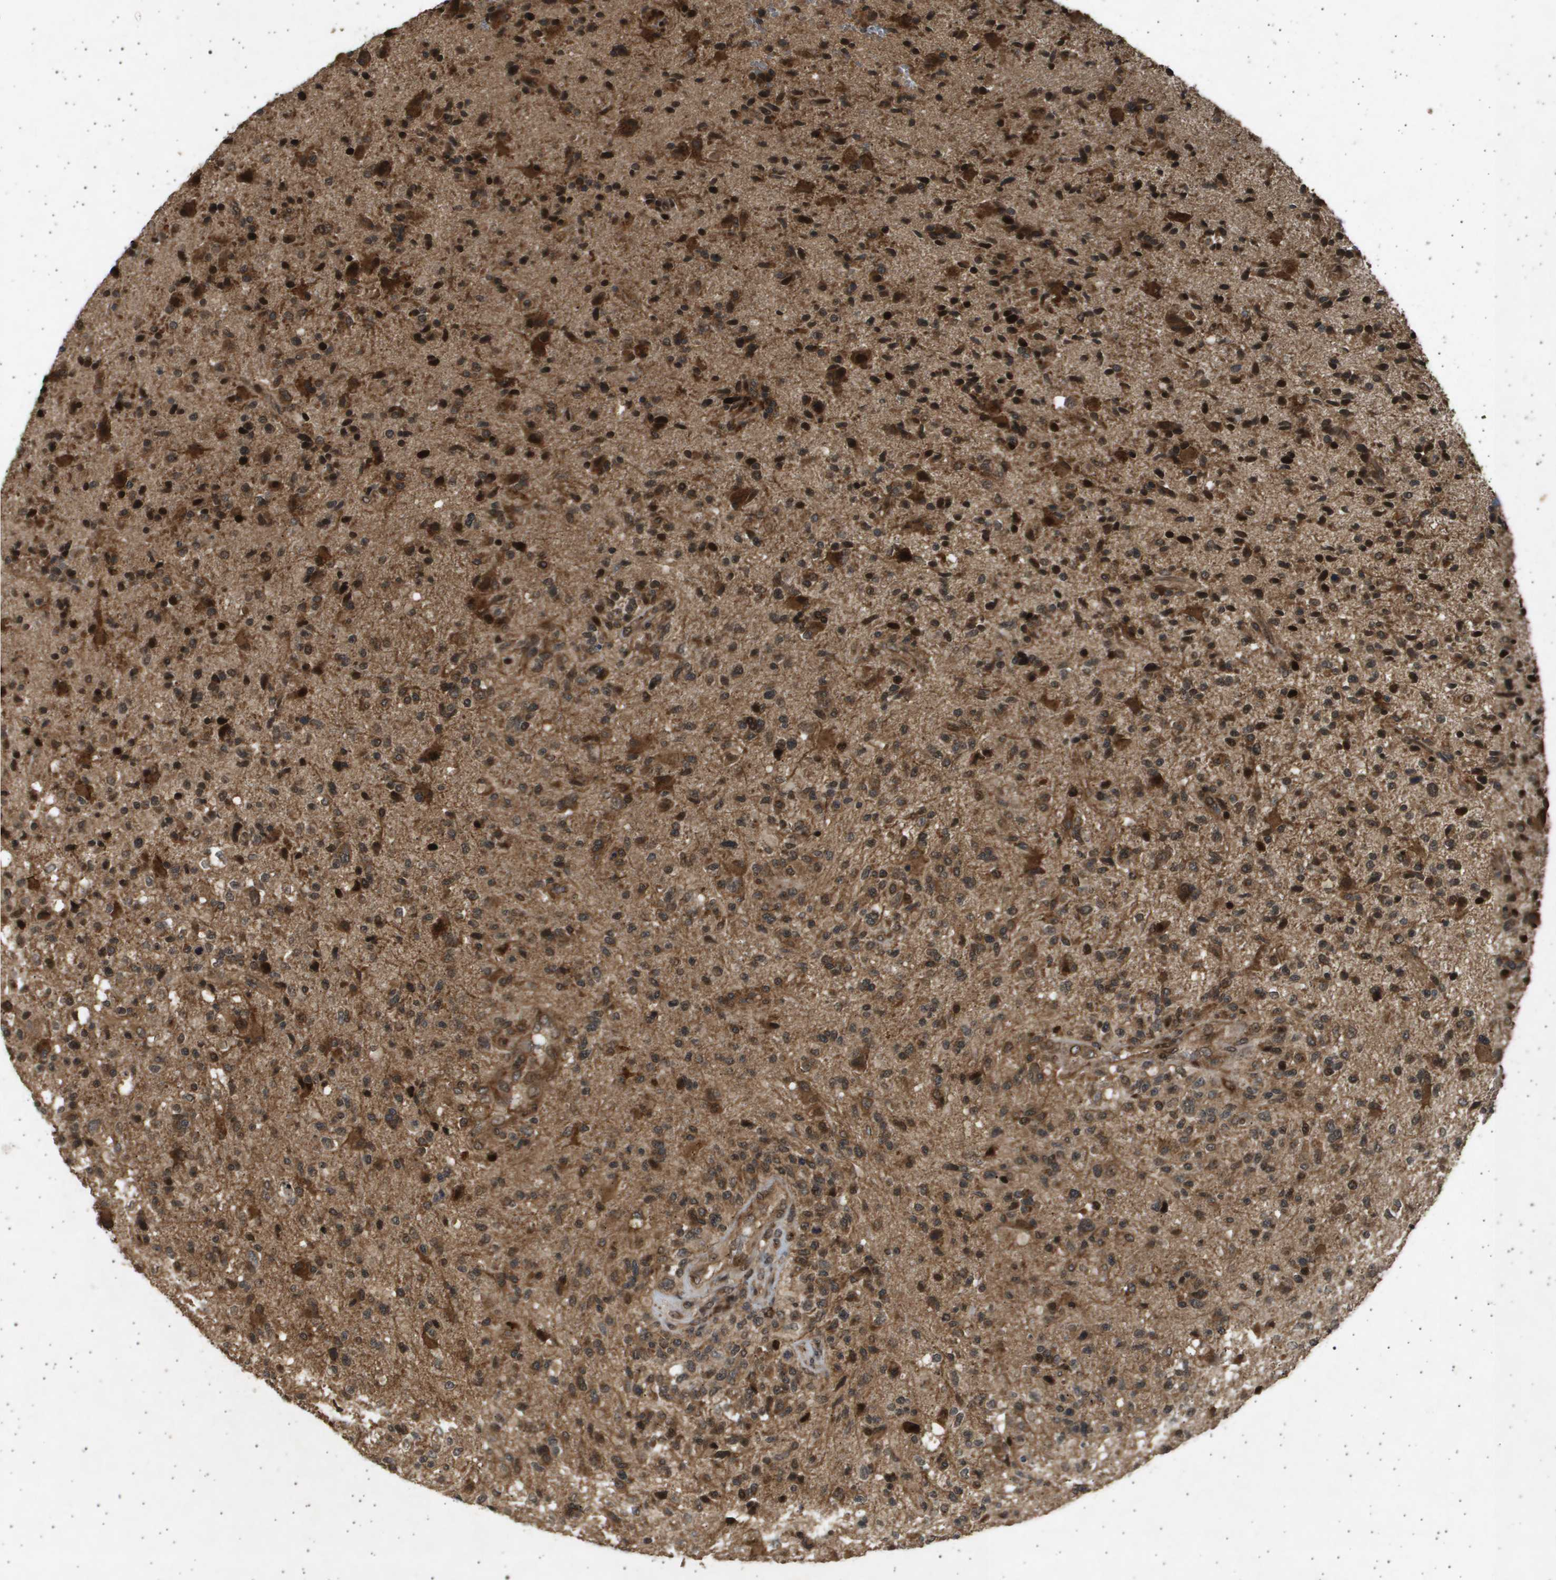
{"staining": {"intensity": "strong", "quantity": ">75%", "location": "cytoplasmic/membranous,nuclear"}, "tissue": "glioma", "cell_type": "Tumor cells", "image_type": "cancer", "snomed": [{"axis": "morphology", "description": "Glioma, malignant, High grade"}, {"axis": "topography", "description": "Brain"}], "caption": "A high amount of strong cytoplasmic/membranous and nuclear expression is present in approximately >75% of tumor cells in glioma tissue.", "gene": "TNRC6A", "patient": {"sex": "male", "age": 72}}